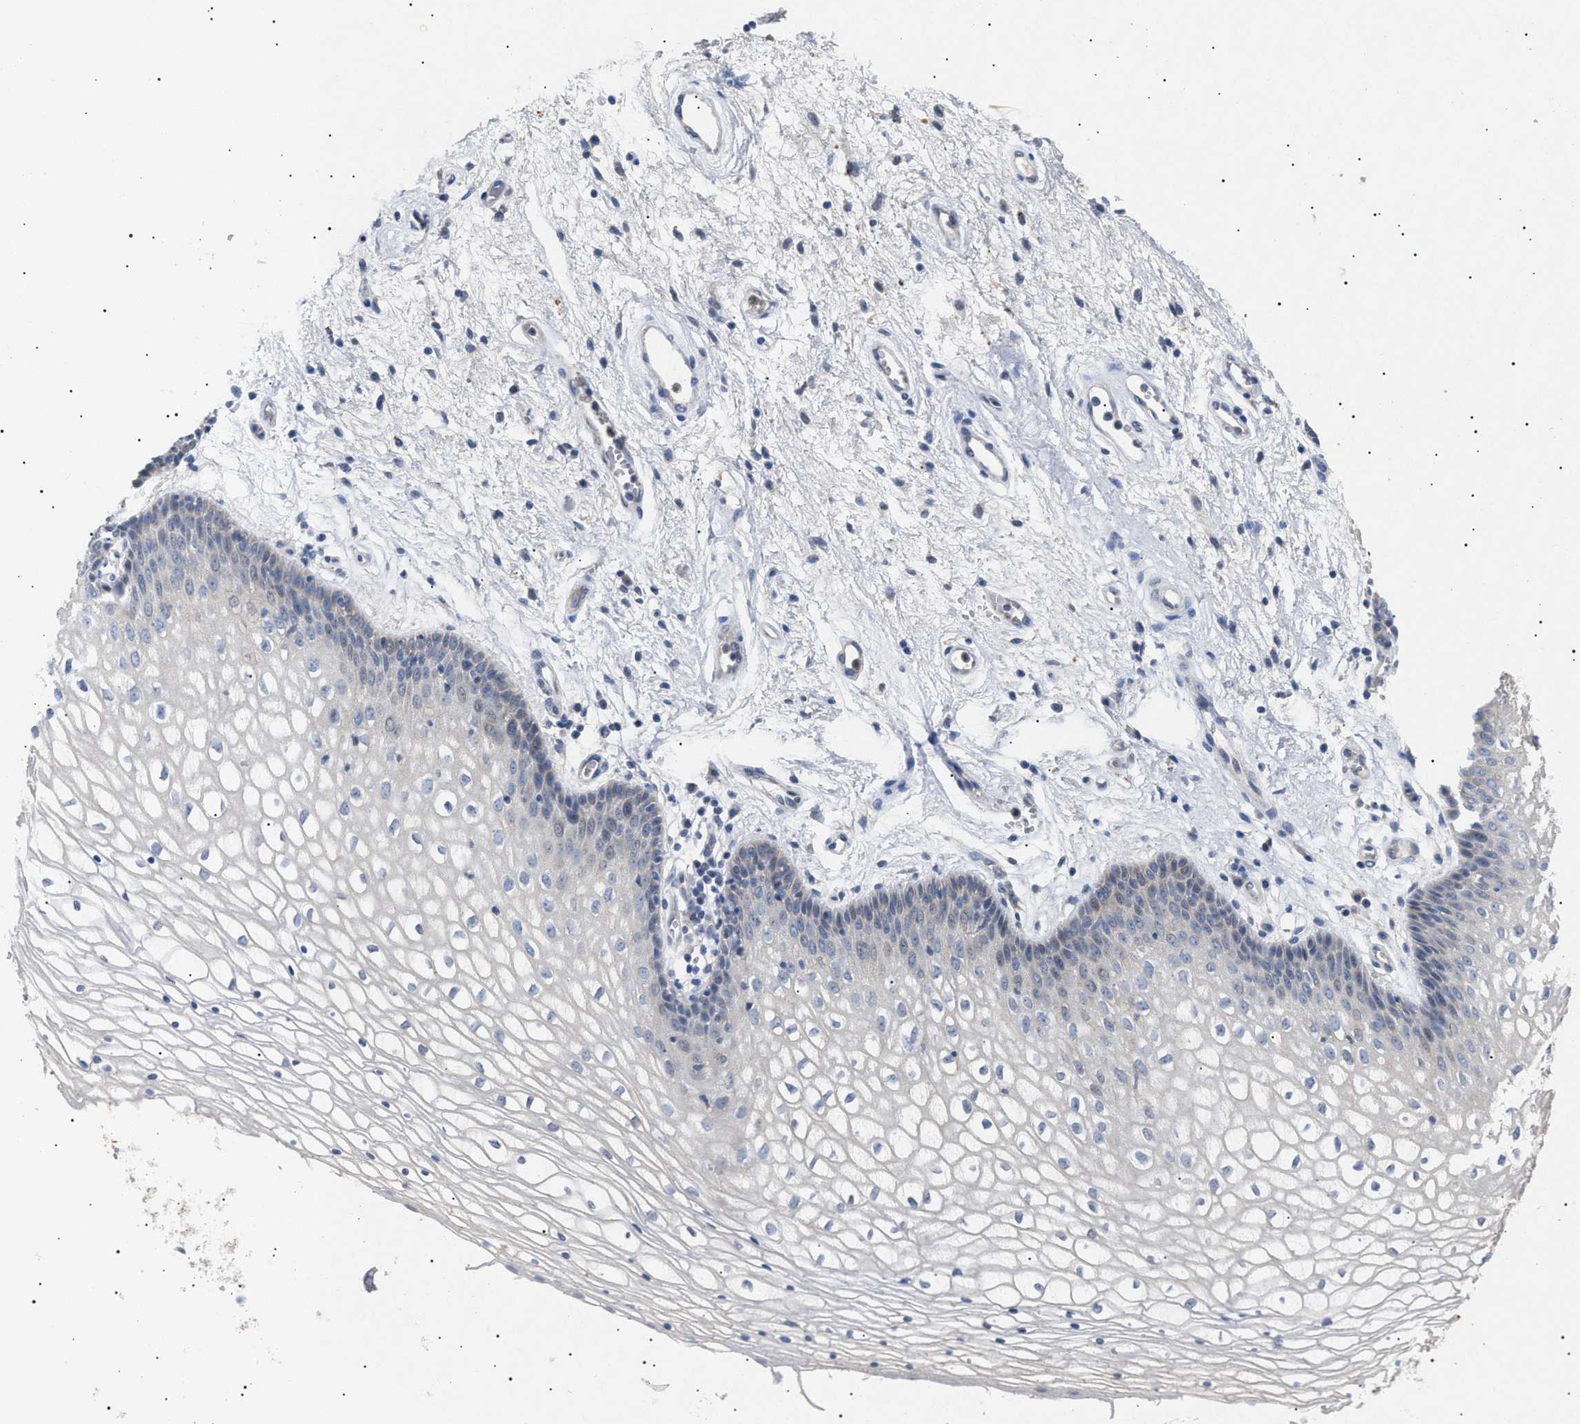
{"staining": {"intensity": "moderate", "quantity": "<25%", "location": "cytoplasmic/membranous"}, "tissue": "vagina", "cell_type": "Squamous epithelial cells", "image_type": "normal", "snomed": [{"axis": "morphology", "description": "Normal tissue, NOS"}, {"axis": "topography", "description": "Vagina"}], "caption": "Human vagina stained with a protein marker exhibits moderate staining in squamous epithelial cells.", "gene": "SIRT5", "patient": {"sex": "female", "age": 34}}